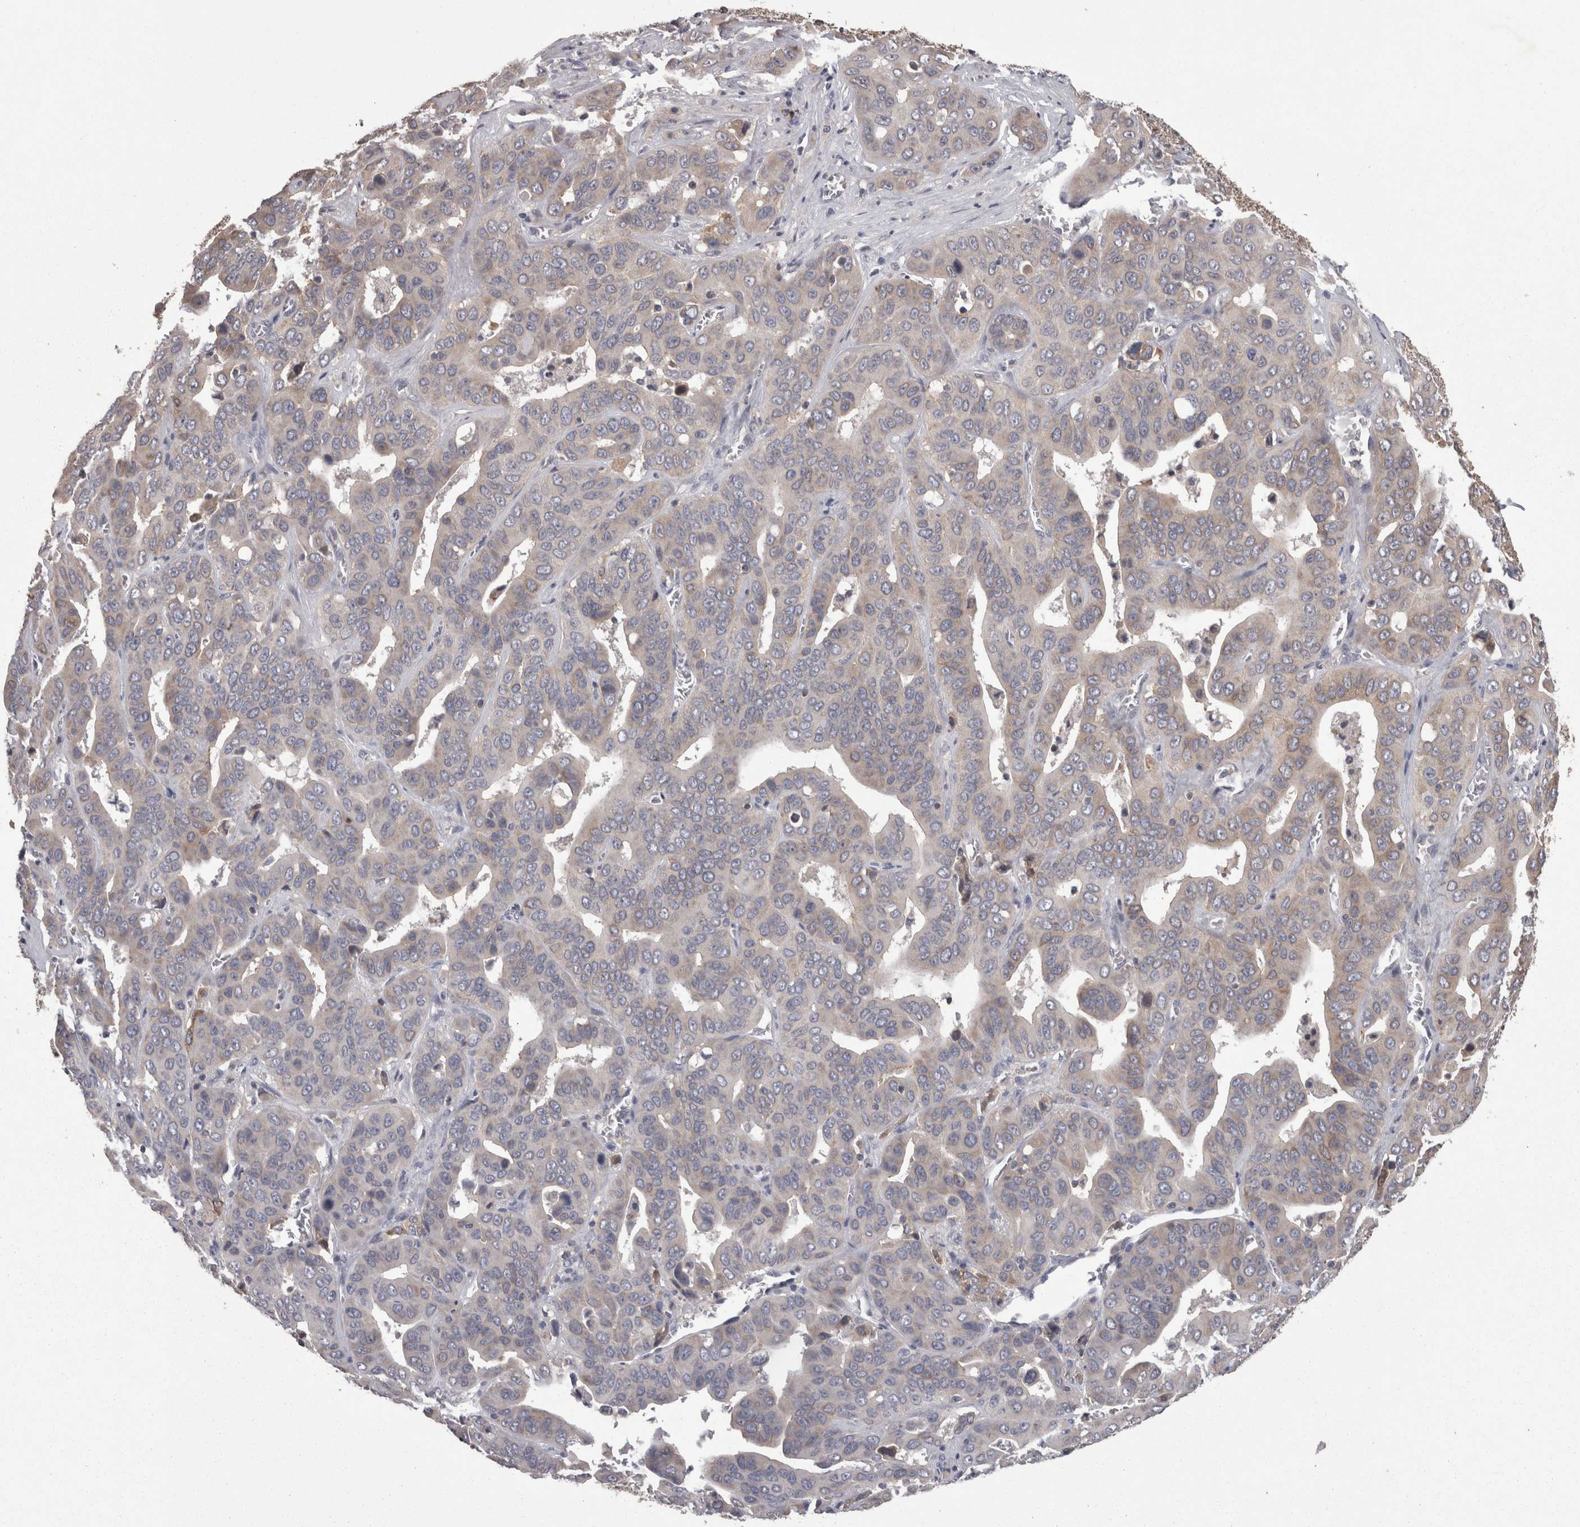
{"staining": {"intensity": "weak", "quantity": "<25%", "location": "cytoplasmic/membranous"}, "tissue": "liver cancer", "cell_type": "Tumor cells", "image_type": "cancer", "snomed": [{"axis": "morphology", "description": "Cholangiocarcinoma"}, {"axis": "topography", "description": "Liver"}], "caption": "DAB (3,3'-diaminobenzidine) immunohistochemical staining of liver cancer displays no significant positivity in tumor cells.", "gene": "PON3", "patient": {"sex": "female", "age": 52}}